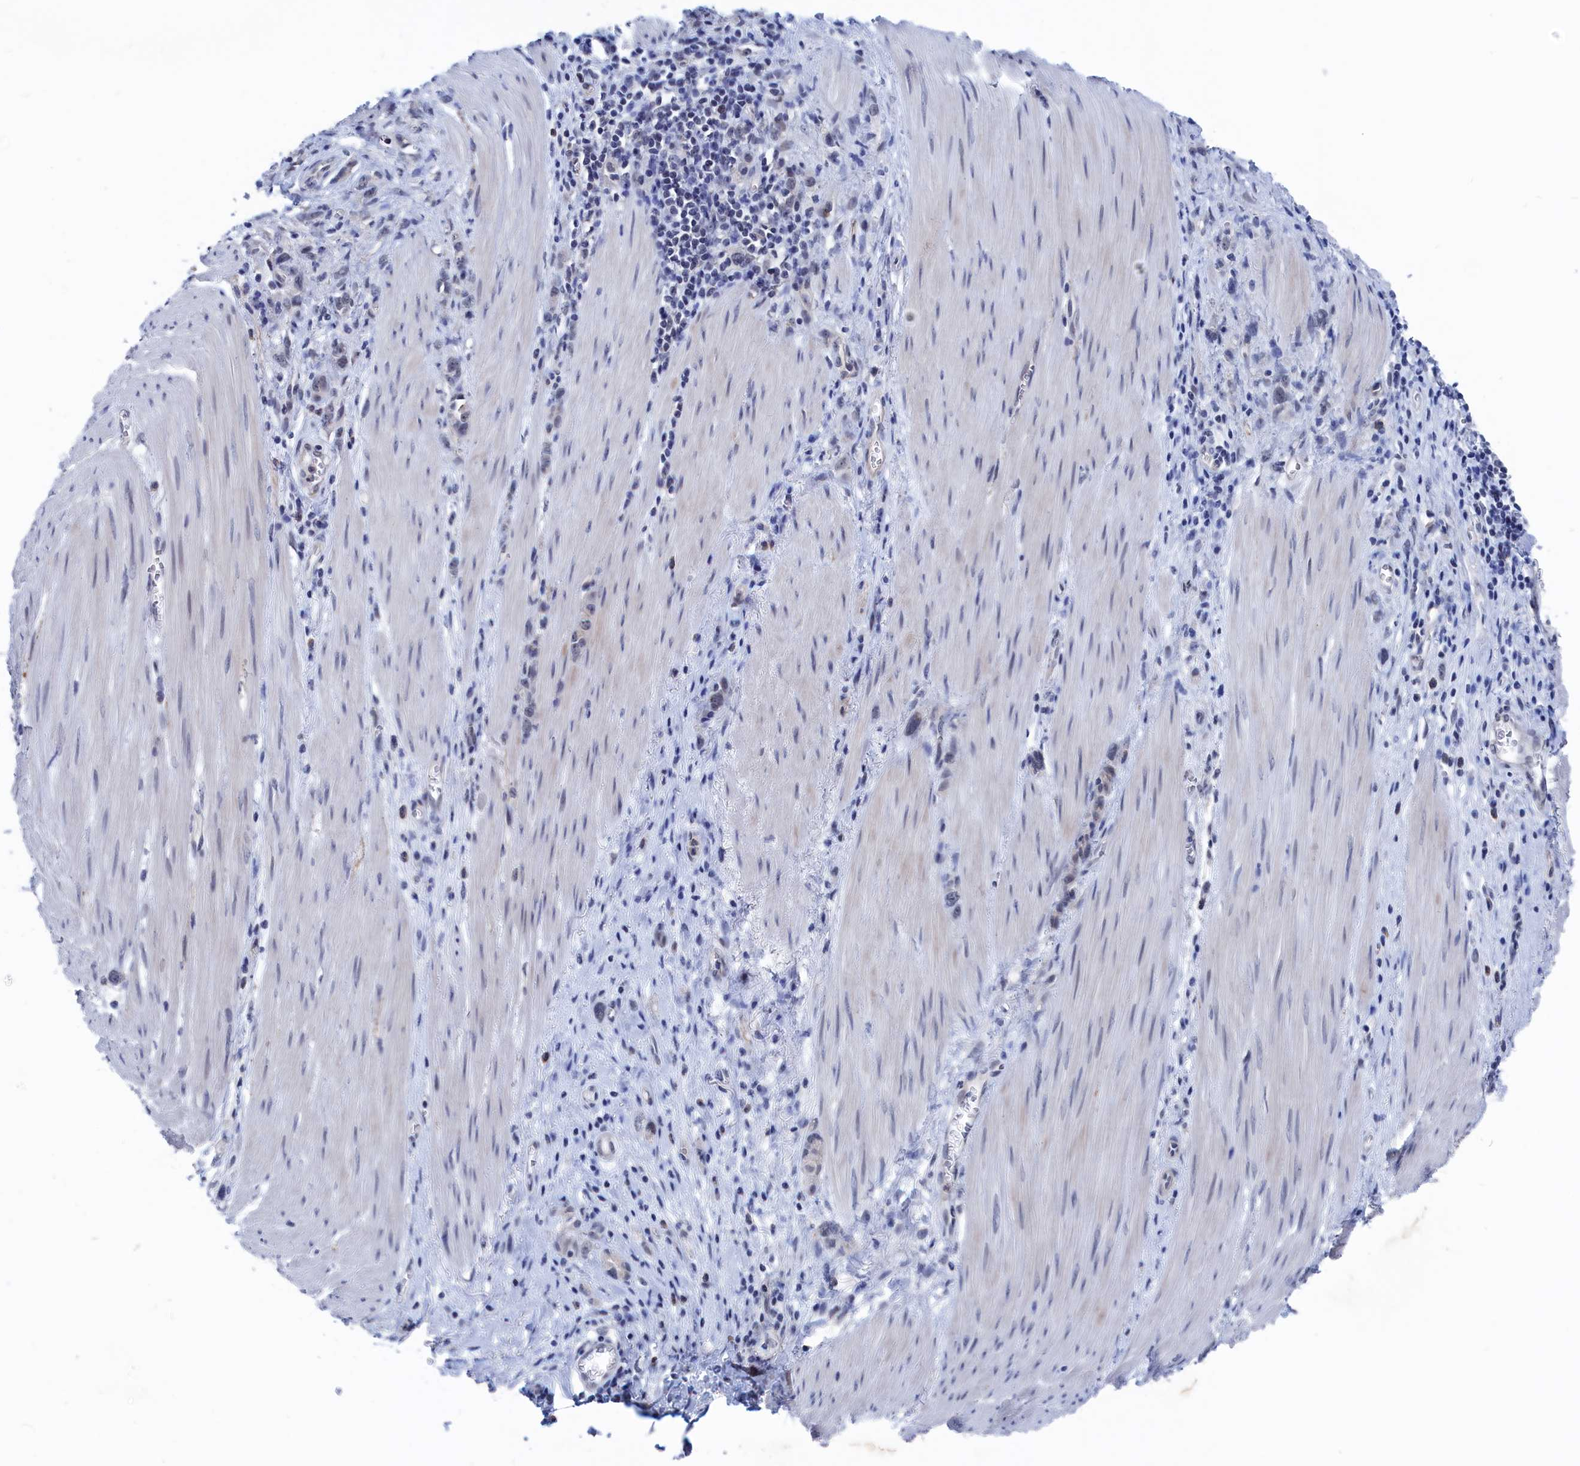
{"staining": {"intensity": "negative", "quantity": "none", "location": "none"}, "tissue": "stomach cancer", "cell_type": "Tumor cells", "image_type": "cancer", "snomed": [{"axis": "morphology", "description": "Adenocarcinoma, NOS"}, {"axis": "topography", "description": "Stomach"}], "caption": "Stomach cancer was stained to show a protein in brown. There is no significant staining in tumor cells.", "gene": "MARCHF3", "patient": {"sex": "female", "age": 76}}